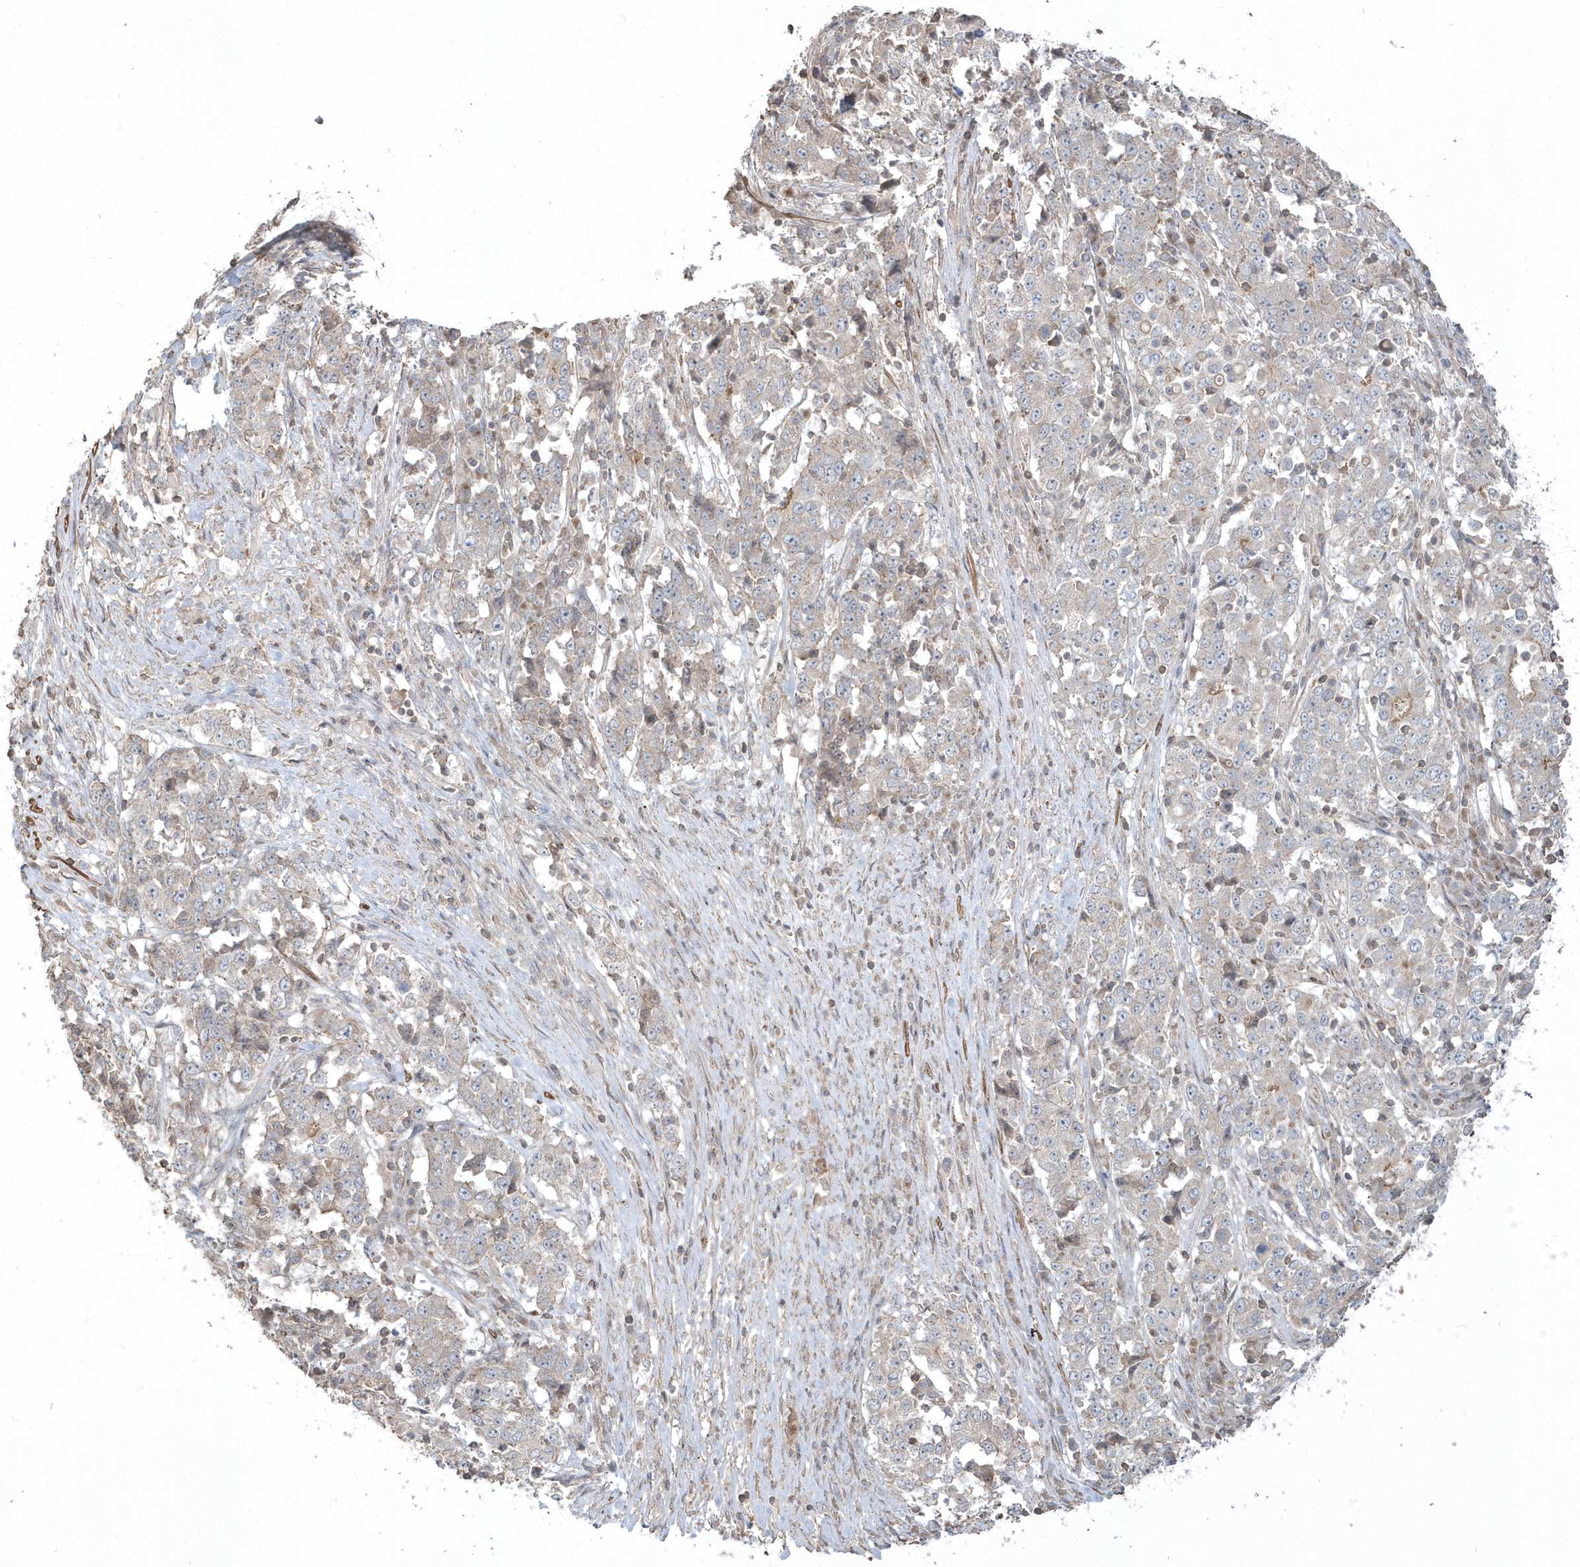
{"staining": {"intensity": "weak", "quantity": "<25%", "location": "cytoplasmic/membranous"}, "tissue": "stomach cancer", "cell_type": "Tumor cells", "image_type": "cancer", "snomed": [{"axis": "morphology", "description": "Adenocarcinoma, NOS"}, {"axis": "topography", "description": "Stomach"}], "caption": "Tumor cells show no significant staining in stomach cancer.", "gene": "ARMC8", "patient": {"sex": "male", "age": 59}}